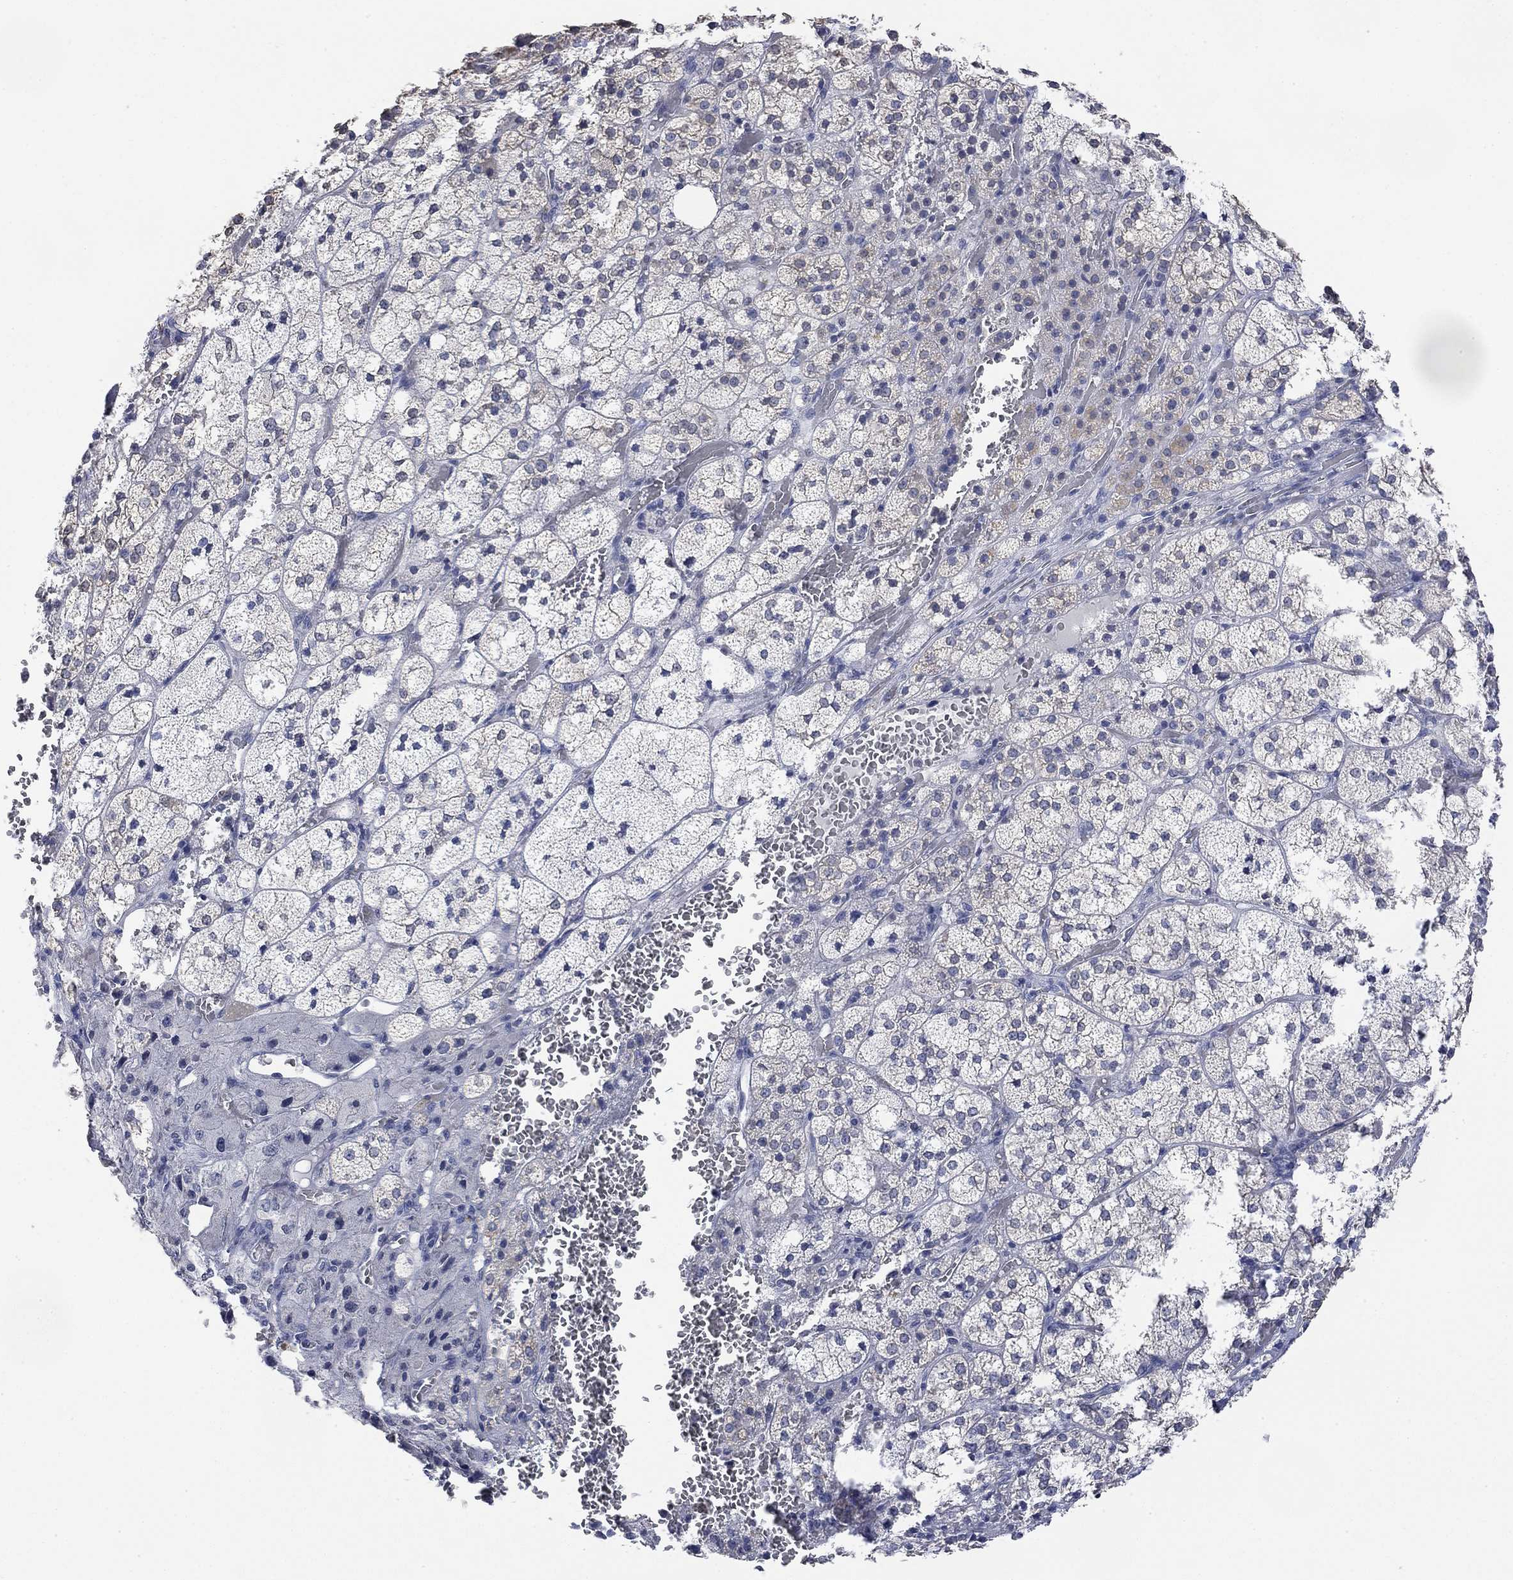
{"staining": {"intensity": "negative", "quantity": "none", "location": "none"}, "tissue": "adrenal gland", "cell_type": "Glandular cells", "image_type": "normal", "snomed": [{"axis": "morphology", "description": "Normal tissue, NOS"}, {"axis": "topography", "description": "Adrenal gland"}], "caption": "Immunohistochemistry of benign adrenal gland shows no staining in glandular cells. (DAB (3,3'-diaminobenzidine) immunohistochemistry (IHC), high magnification).", "gene": "TMEM255A", "patient": {"sex": "female", "age": 60}}